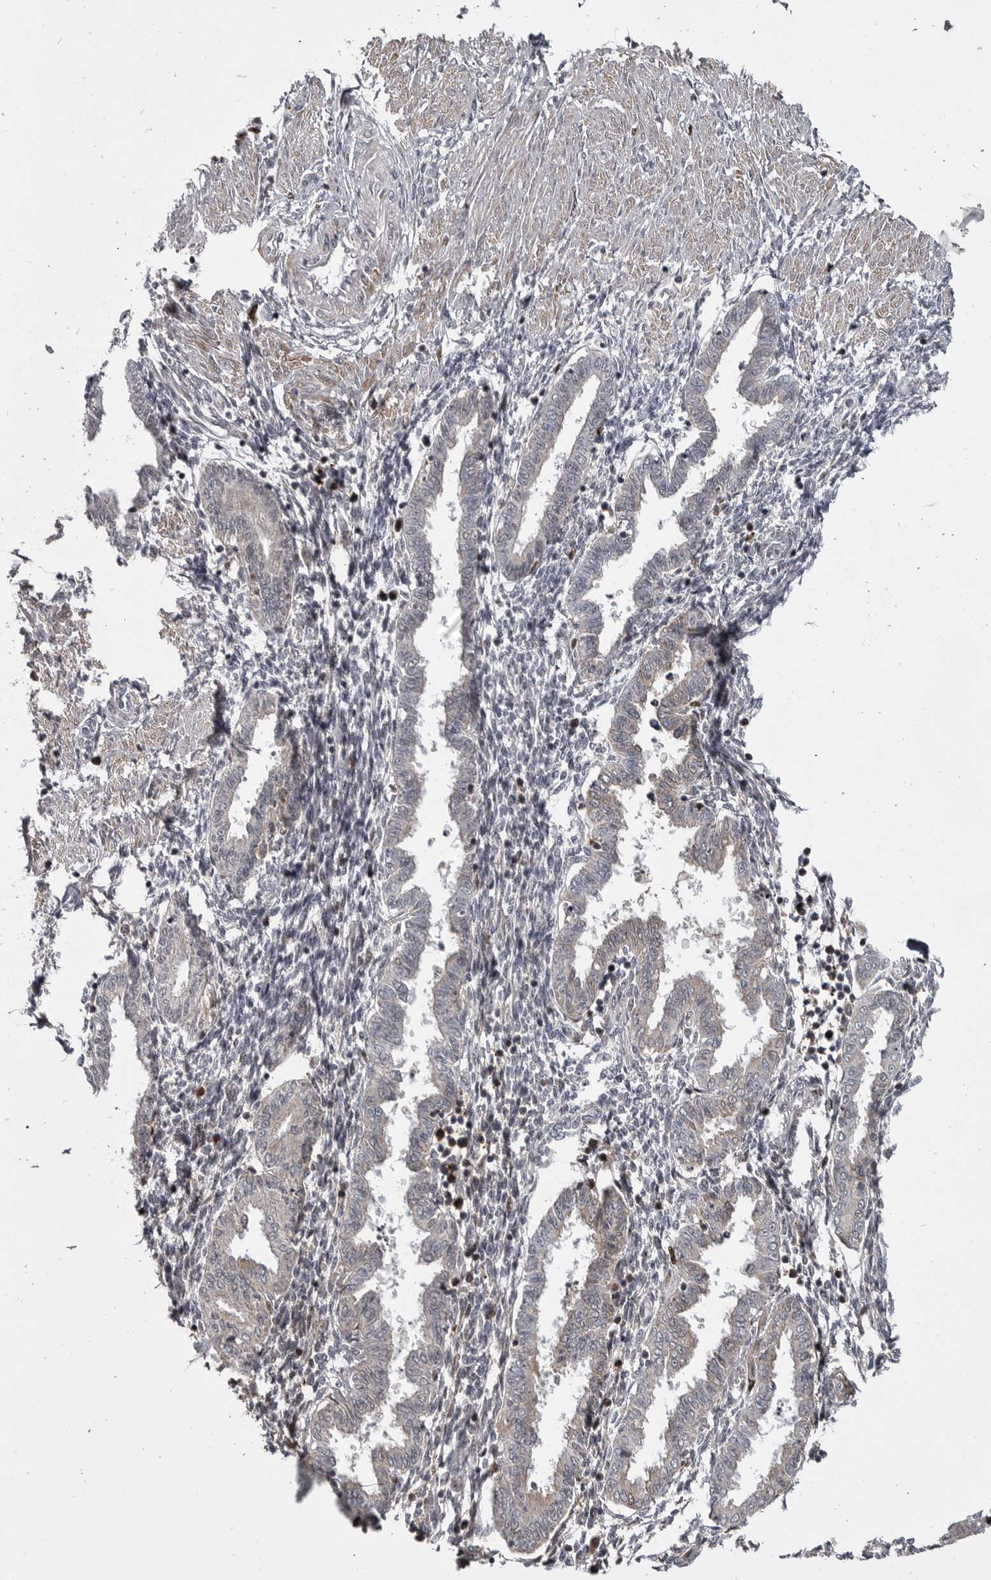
{"staining": {"intensity": "negative", "quantity": "none", "location": "none"}, "tissue": "endometrium", "cell_type": "Cells in endometrial stroma", "image_type": "normal", "snomed": [{"axis": "morphology", "description": "Normal tissue, NOS"}, {"axis": "topography", "description": "Endometrium"}], "caption": "Immunohistochemistry image of benign endometrium: human endometrium stained with DAB (3,3'-diaminobenzidine) shows no significant protein expression in cells in endometrial stroma. (DAB immunohistochemistry with hematoxylin counter stain).", "gene": "ZNF277", "patient": {"sex": "female", "age": 33}}